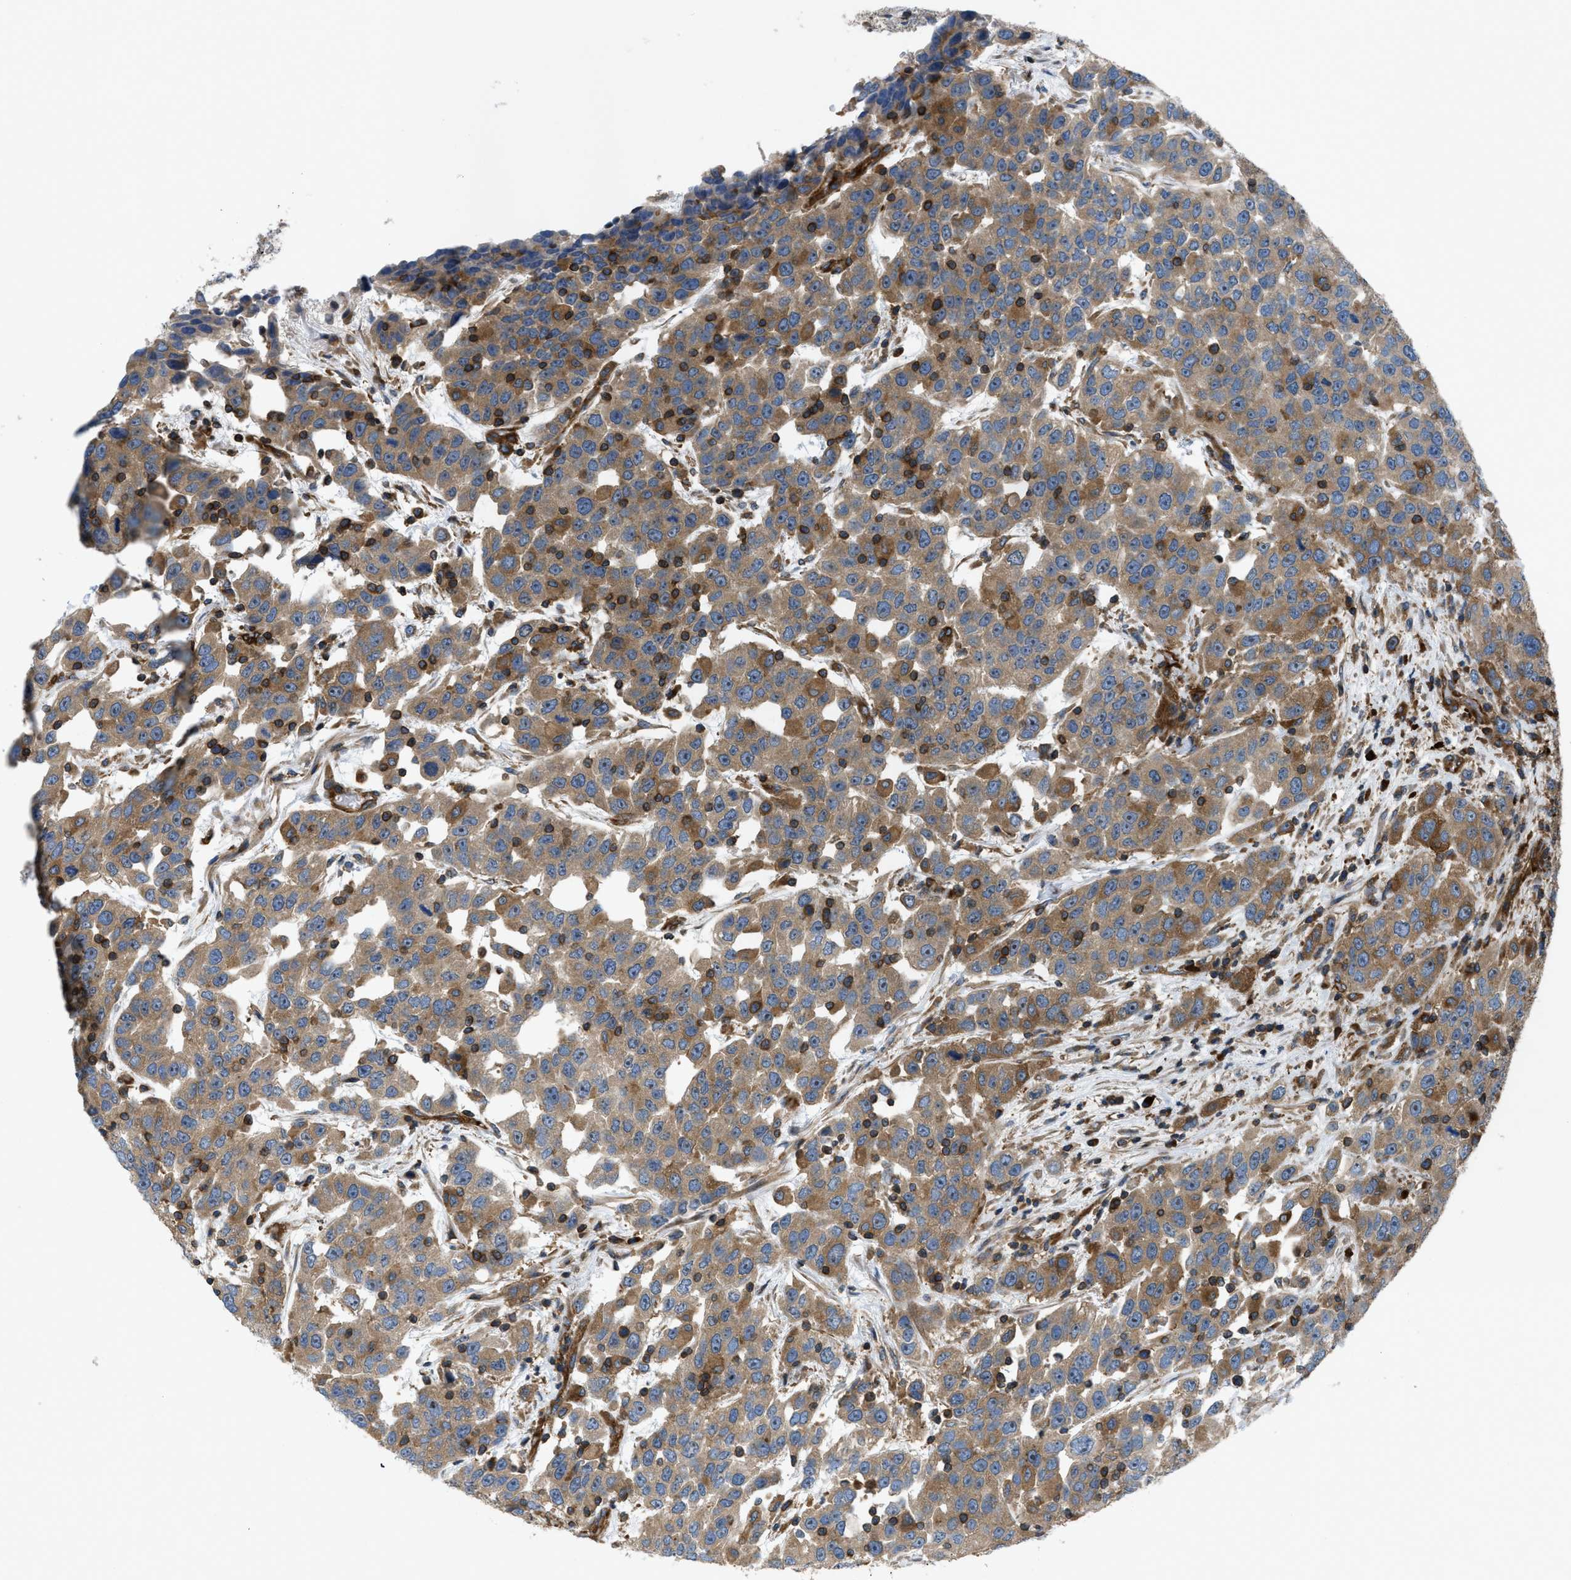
{"staining": {"intensity": "moderate", "quantity": ">75%", "location": "cytoplasmic/membranous"}, "tissue": "urothelial cancer", "cell_type": "Tumor cells", "image_type": "cancer", "snomed": [{"axis": "morphology", "description": "Urothelial carcinoma, High grade"}, {"axis": "topography", "description": "Urinary bladder"}], "caption": "Protein staining exhibits moderate cytoplasmic/membranous positivity in approximately >75% of tumor cells in urothelial cancer.", "gene": "ATP2A3", "patient": {"sex": "female", "age": 80}}